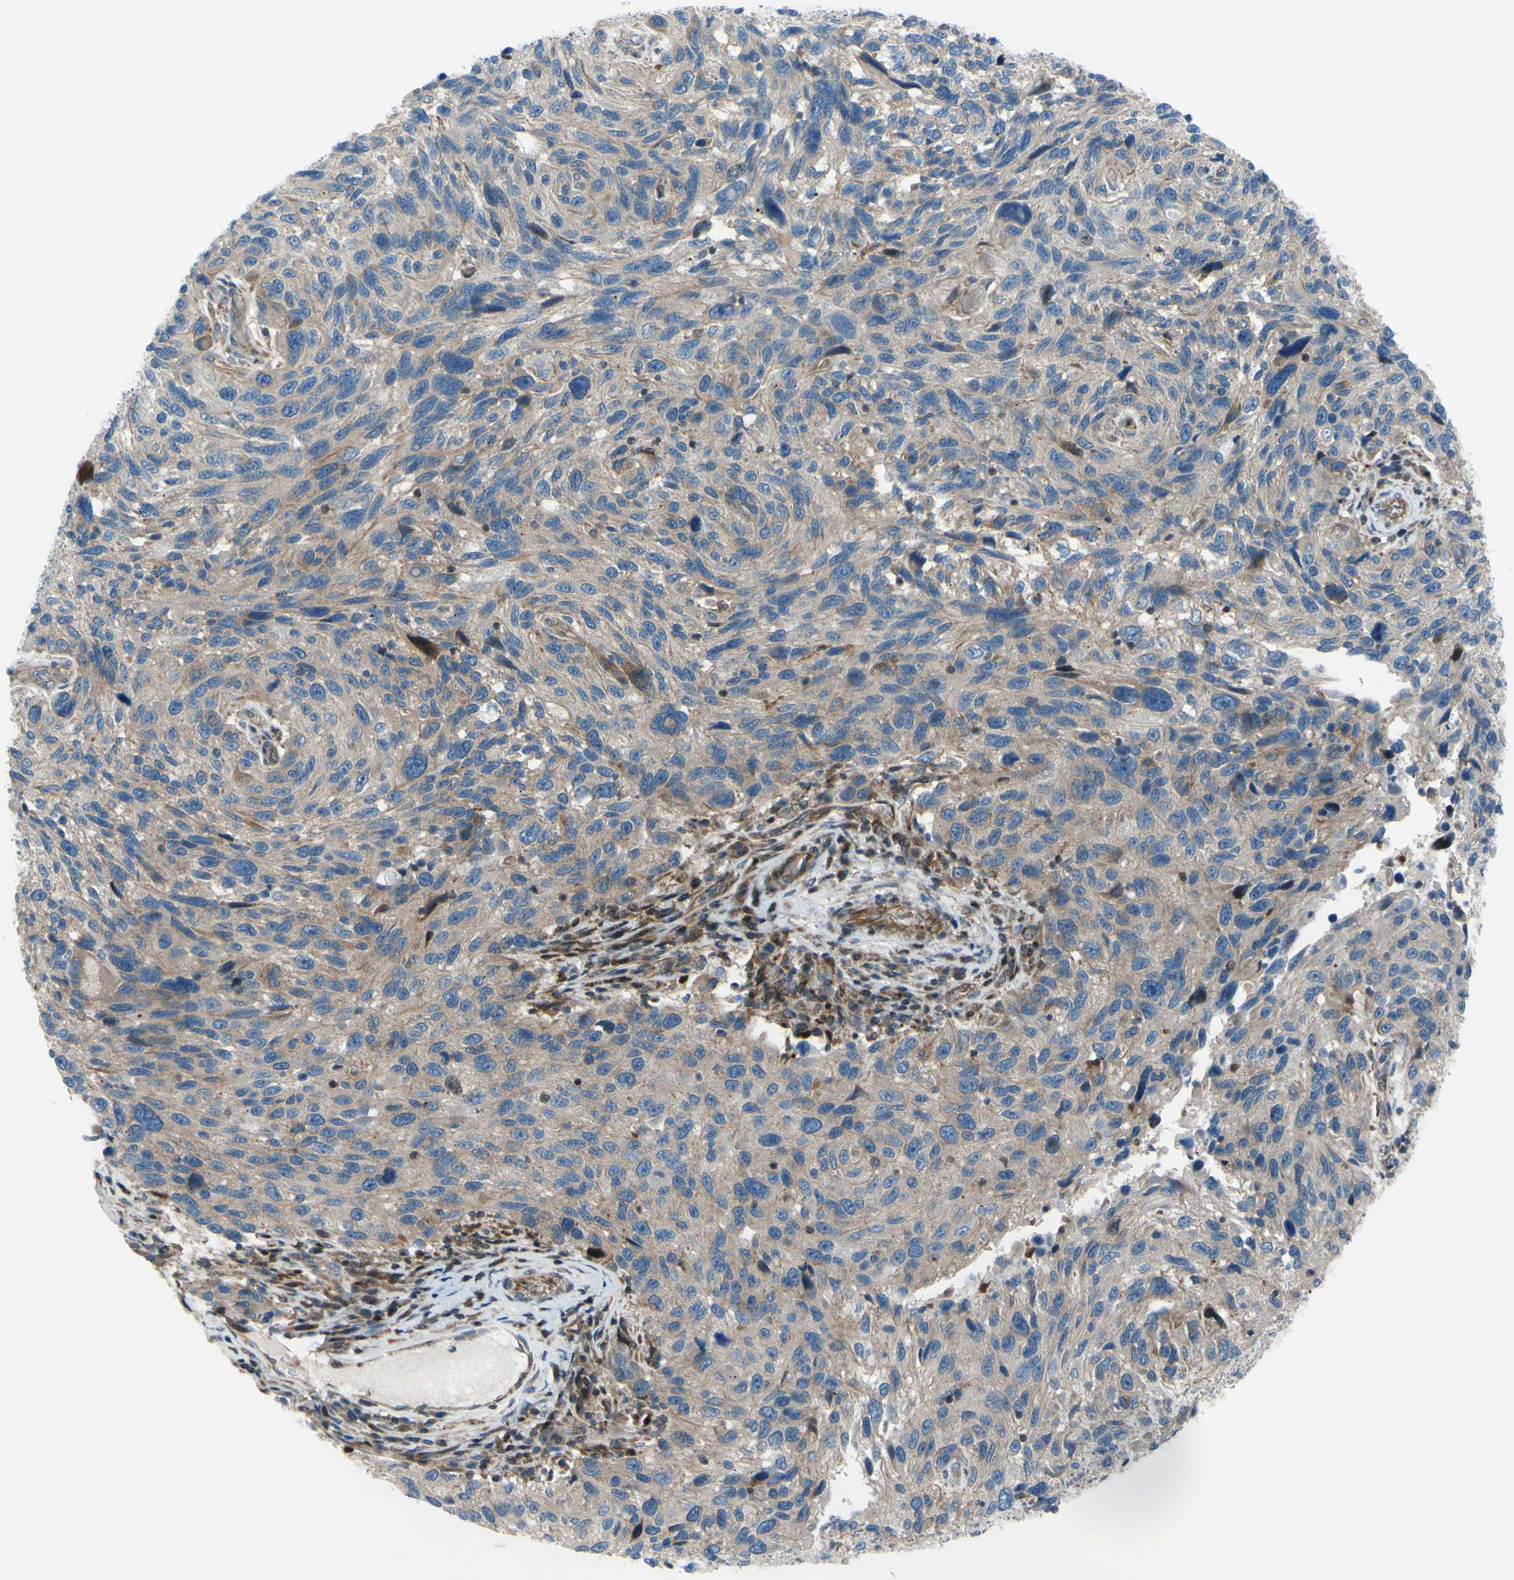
{"staining": {"intensity": "weak", "quantity": ">75%", "location": "cytoplasmic/membranous"}, "tissue": "melanoma", "cell_type": "Tumor cells", "image_type": "cancer", "snomed": [{"axis": "morphology", "description": "Malignant melanoma, NOS"}, {"axis": "topography", "description": "Skin"}], "caption": "Brown immunohistochemical staining in human malignant melanoma exhibits weak cytoplasmic/membranous positivity in about >75% of tumor cells.", "gene": "PAK2", "patient": {"sex": "male", "age": 53}}